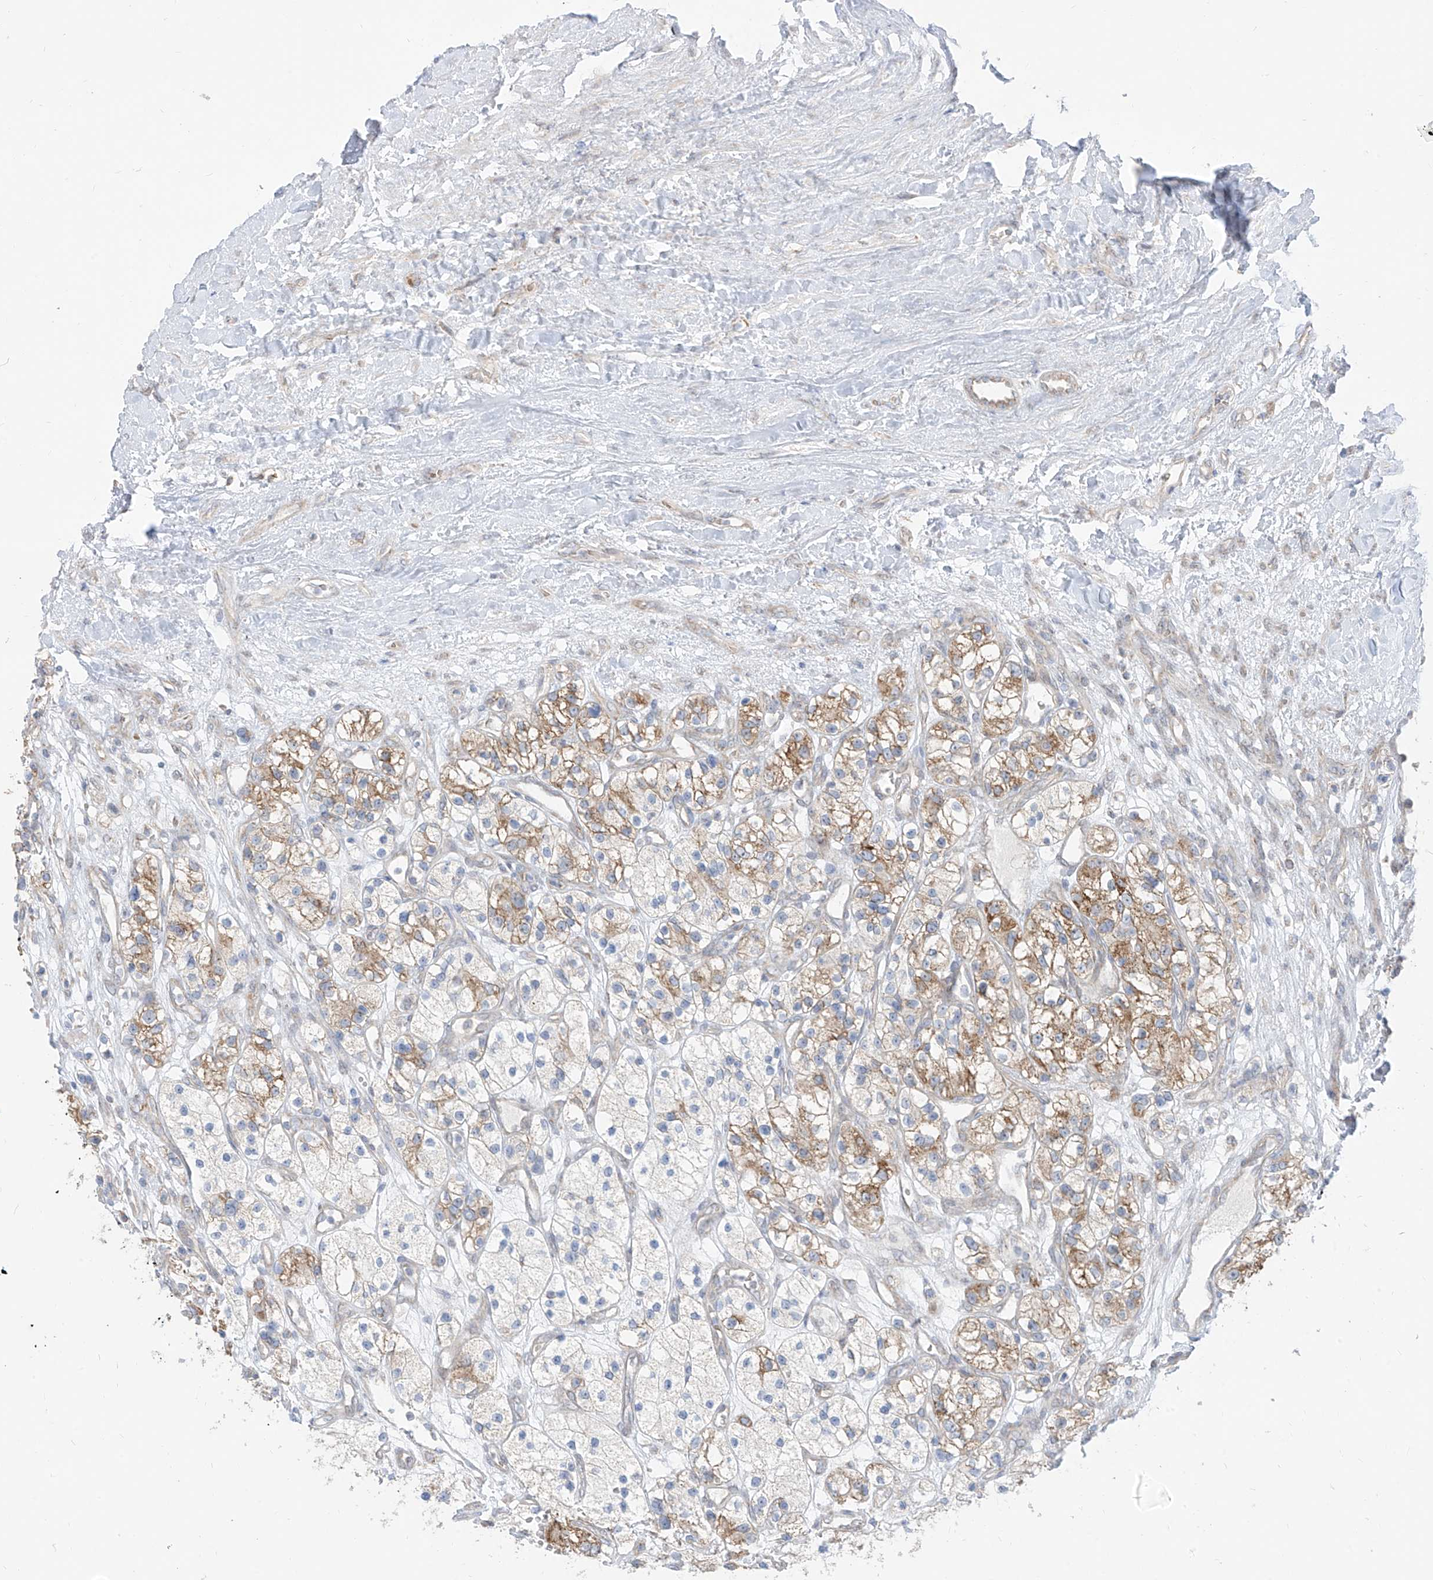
{"staining": {"intensity": "moderate", "quantity": "25%-75%", "location": "cytoplasmic/membranous"}, "tissue": "renal cancer", "cell_type": "Tumor cells", "image_type": "cancer", "snomed": [{"axis": "morphology", "description": "Adenocarcinoma, NOS"}, {"axis": "topography", "description": "Kidney"}], "caption": "Moderate cytoplasmic/membranous expression for a protein is present in approximately 25%-75% of tumor cells of renal cancer using immunohistochemistry (IHC).", "gene": "ARHGEF40", "patient": {"sex": "female", "age": 57}}